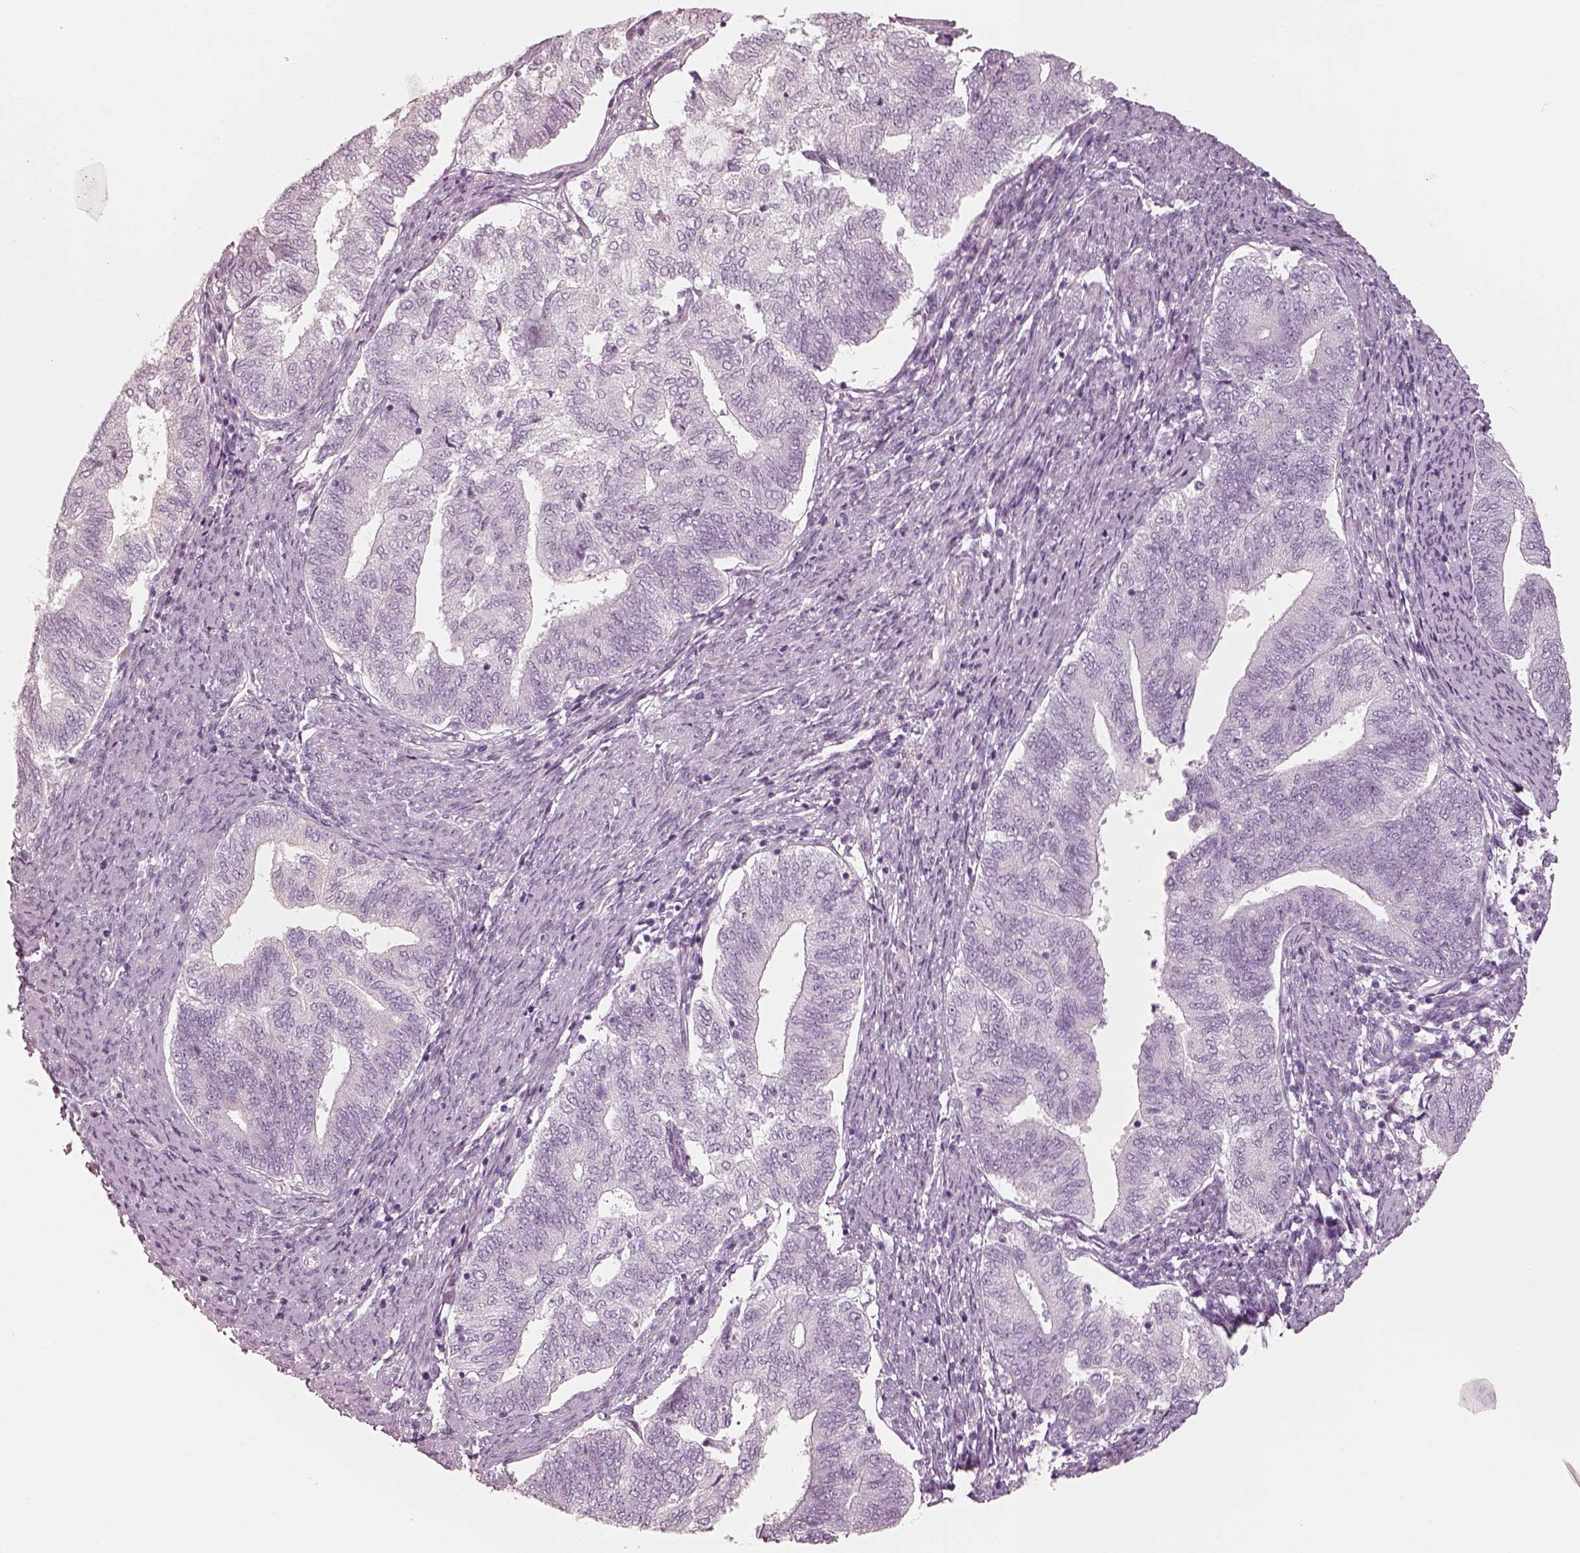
{"staining": {"intensity": "negative", "quantity": "none", "location": "none"}, "tissue": "endometrial cancer", "cell_type": "Tumor cells", "image_type": "cancer", "snomed": [{"axis": "morphology", "description": "Adenocarcinoma, NOS"}, {"axis": "topography", "description": "Endometrium"}], "caption": "This is an immunohistochemistry (IHC) photomicrograph of human adenocarcinoma (endometrial). There is no staining in tumor cells.", "gene": "R3HDML", "patient": {"sex": "female", "age": 65}}